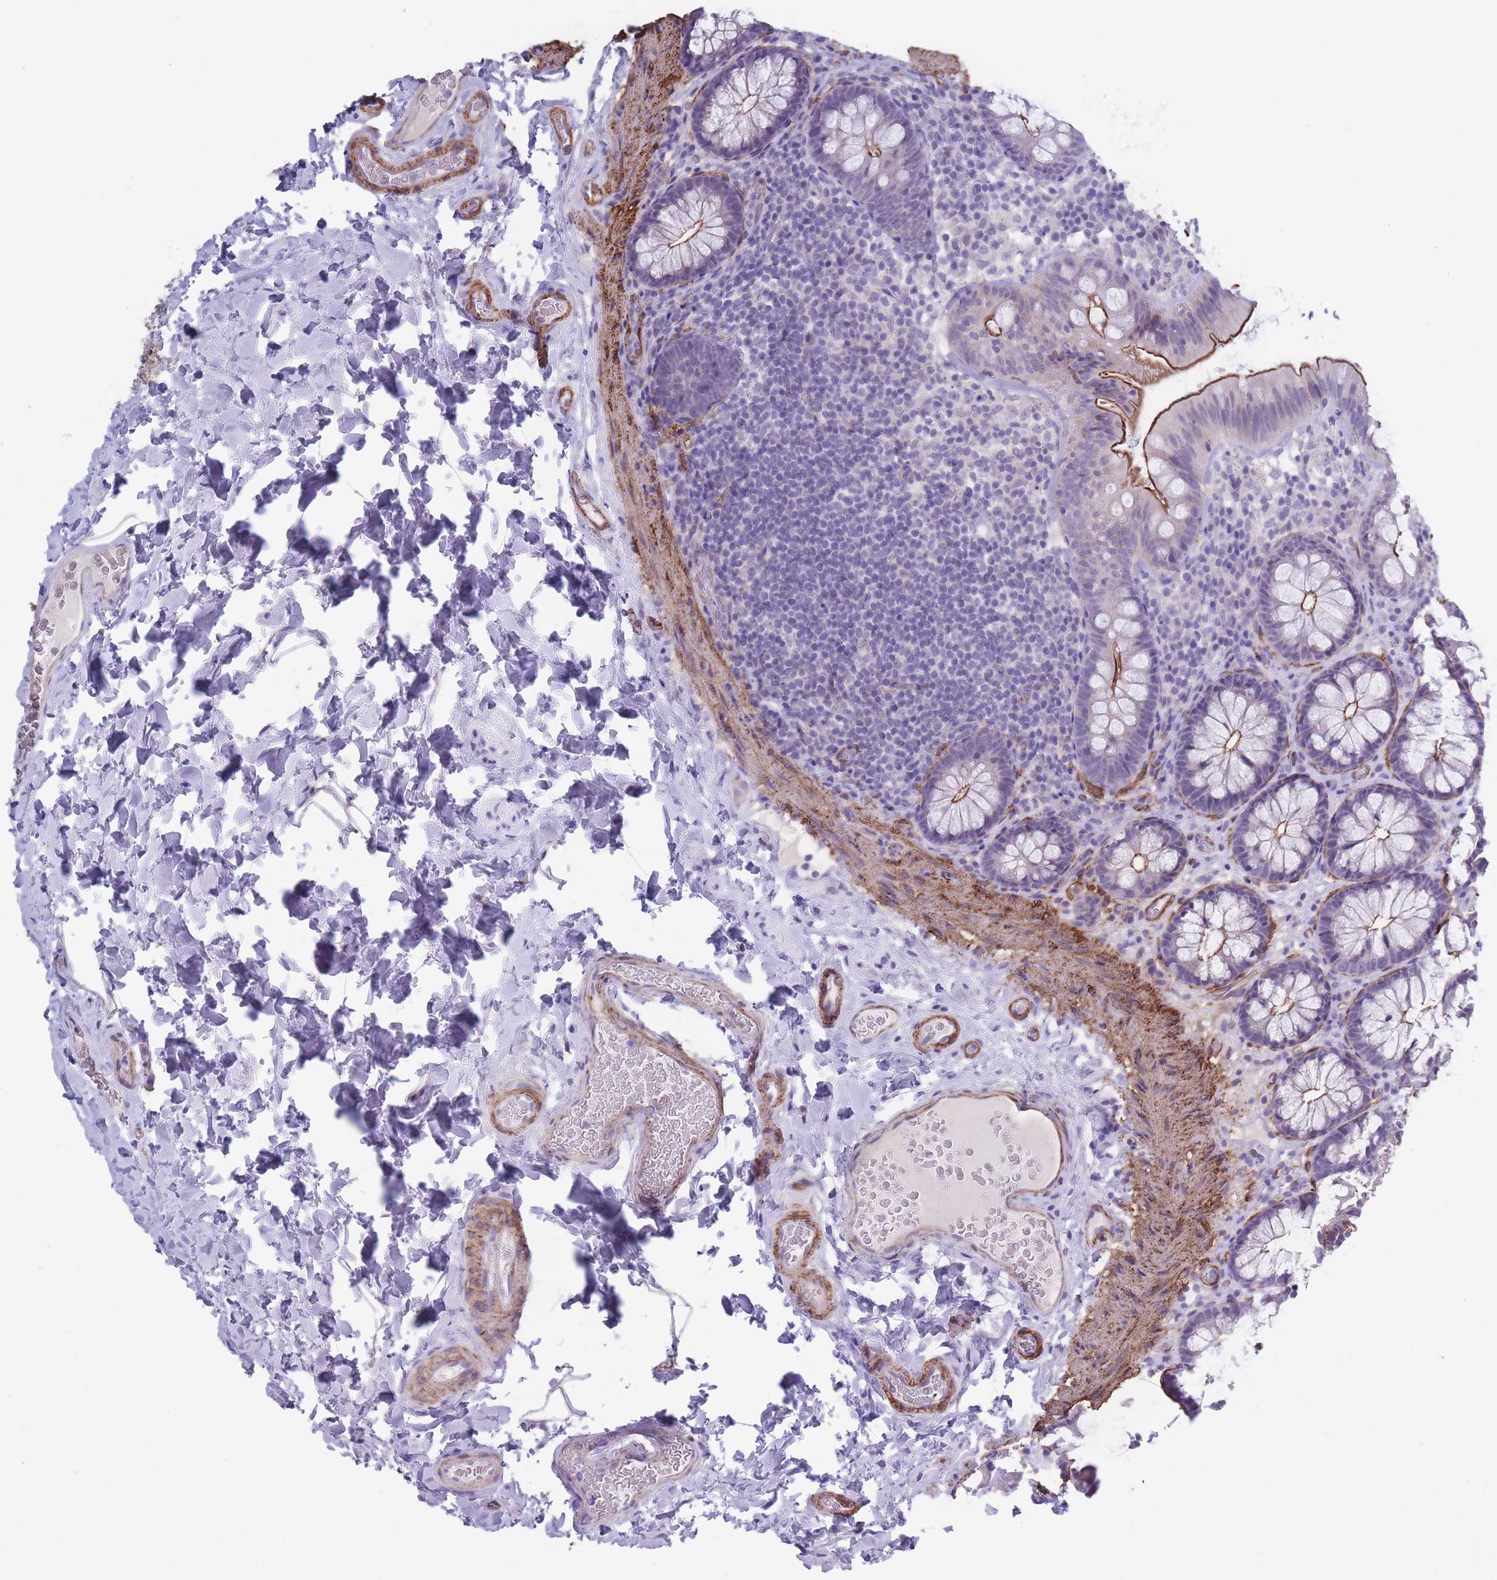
{"staining": {"intensity": "moderate", "quantity": ">75%", "location": "cytoplasmic/membranous"}, "tissue": "colon", "cell_type": "Endothelial cells", "image_type": "normal", "snomed": [{"axis": "morphology", "description": "Normal tissue, NOS"}, {"axis": "topography", "description": "Colon"}], "caption": "This histopathology image demonstrates immunohistochemistry staining of unremarkable colon, with medium moderate cytoplasmic/membranous expression in approximately >75% of endothelial cells.", "gene": "DPYD", "patient": {"sex": "male", "age": 46}}